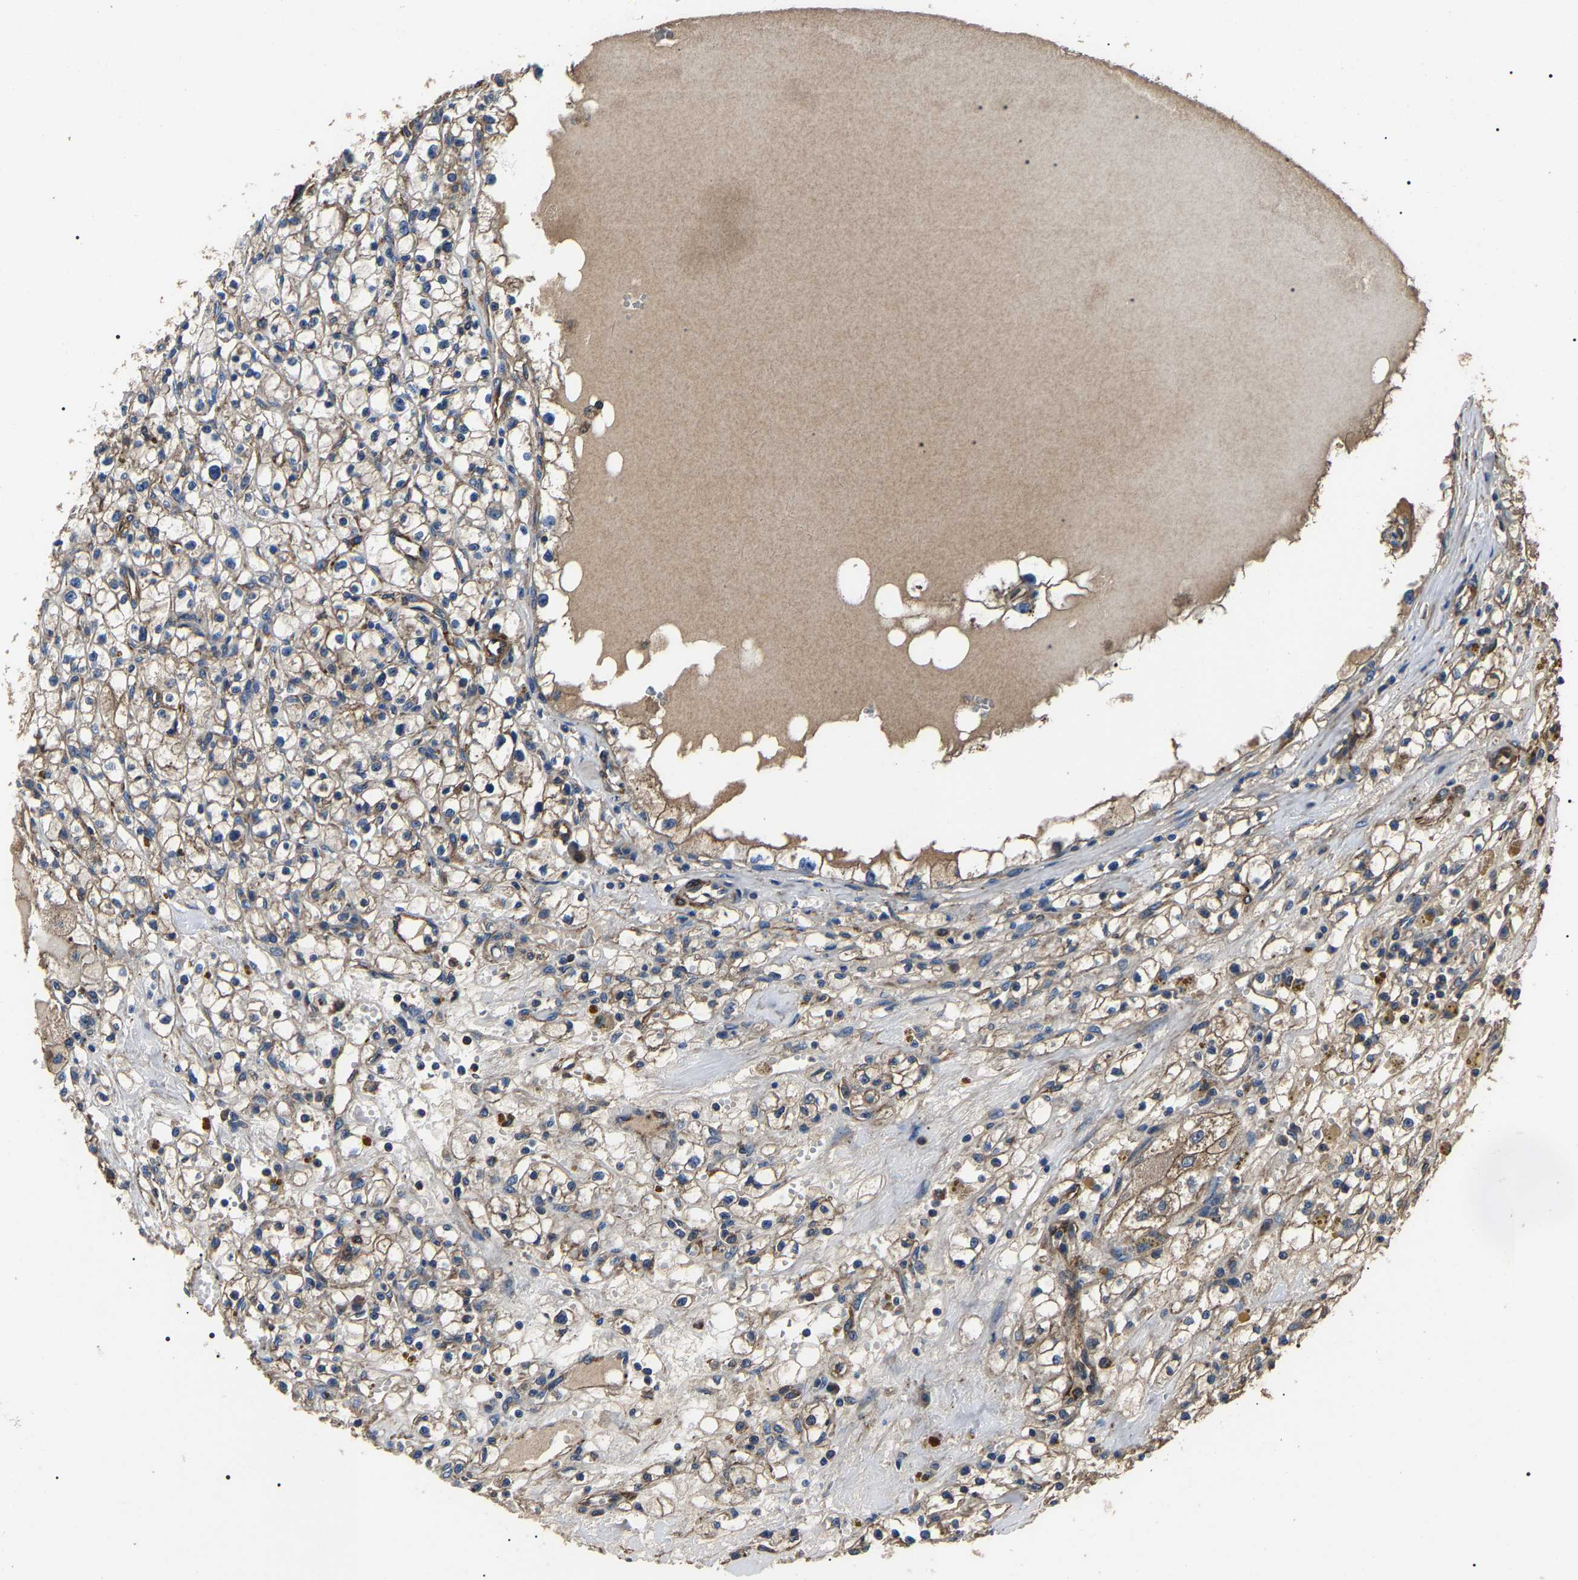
{"staining": {"intensity": "moderate", "quantity": ">75%", "location": "cytoplasmic/membranous"}, "tissue": "renal cancer", "cell_type": "Tumor cells", "image_type": "cancer", "snomed": [{"axis": "morphology", "description": "Adenocarcinoma, NOS"}, {"axis": "topography", "description": "Kidney"}], "caption": "Renal adenocarcinoma stained with IHC shows moderate cytoplasmic/membranous staining in about >75% of tumor cells.", "gene": "HSCB", "patient": {"sex": "male", "age": 56}}